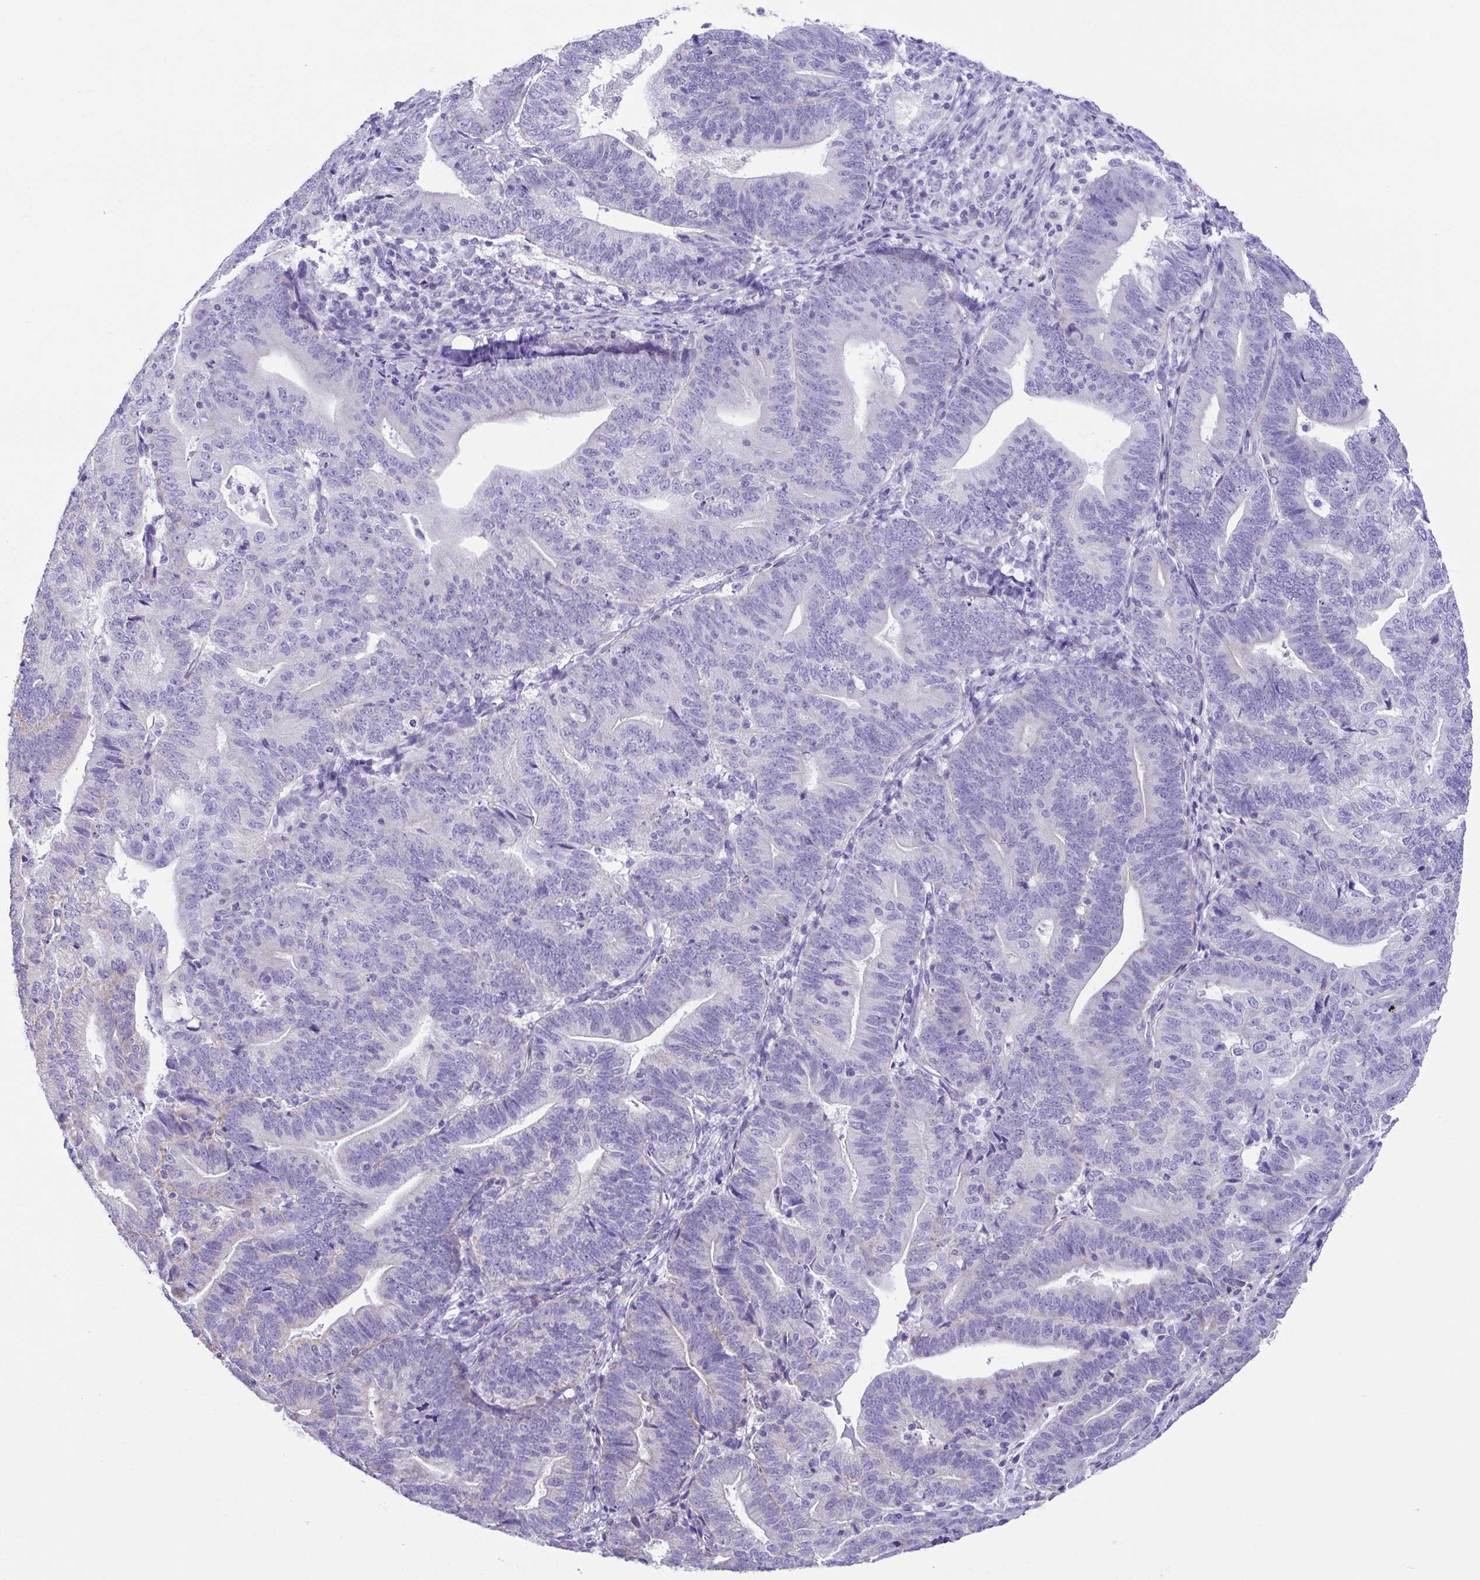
{"staining": {"intensity": "negative", "quantity": "none", "location": "none"}, "tissue": "endometrial cancer", "cell_type": "Tumor cells", "image_type": "cancer", "snomed": [{"axis": "morphology", "description": "Adenocarcinoma, NOS"}, {"axis": "topography", "description": "Endometrium"}], "caption": "A micrograph of endometrial cancer (adenocarcinoma) stained for a protein reveals no brown staining in tumor cells.", "gene": "ACTRT3", "patient": {"sex": "female", "age": 70}}